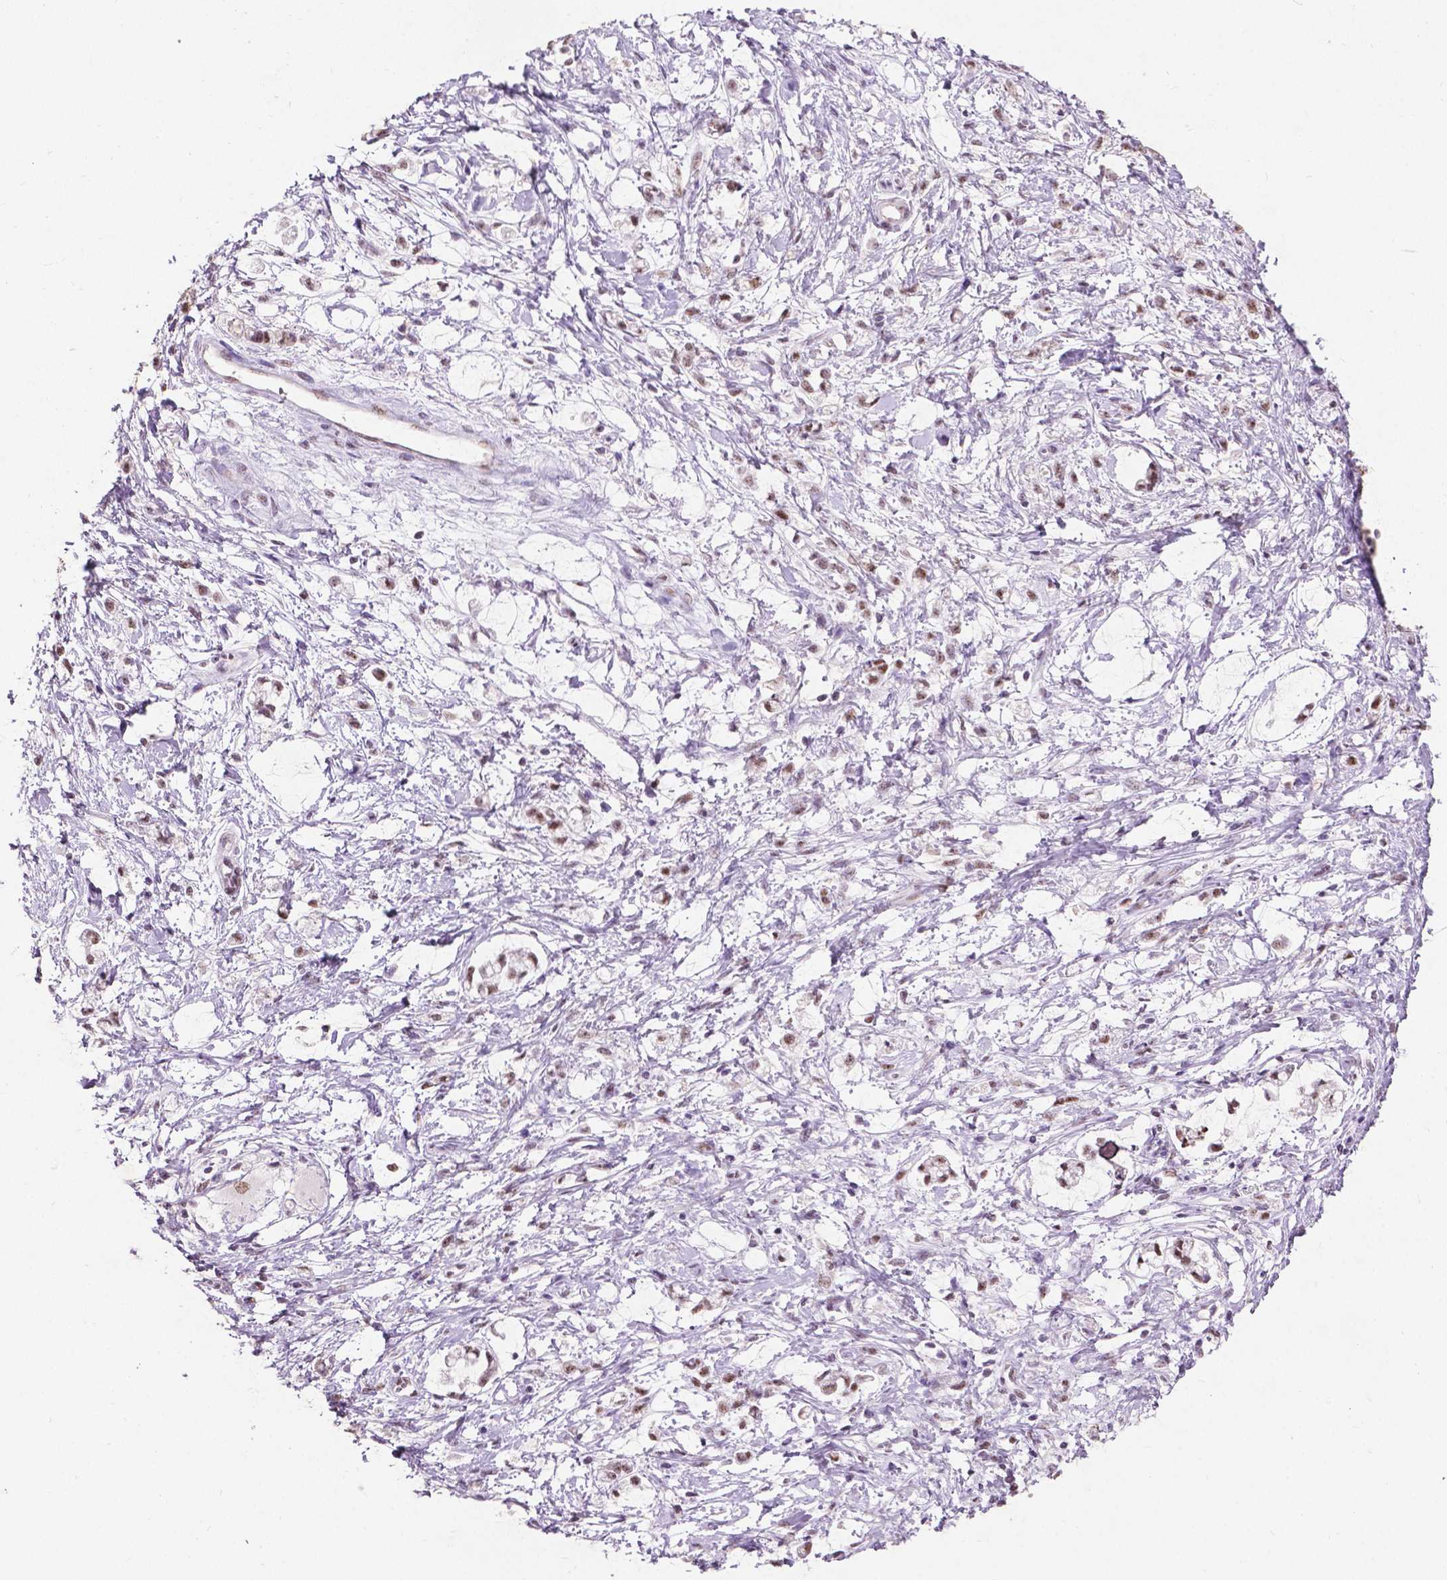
{"staining": {"intensity": "weak", "quantity": ">75%", "location": "nuclear"}, "tissue": "stomach cancer", "cell_type": "Tumor cells", "image_type": "cancer", "snomed": [{"axis": "morphology", "description": "Adenocarcinoma, NOS"}, {"axis": "topography", "description": "Stomach"}], "caption": "DAB (3,3'-diaminobenzidine) immunohistochemical staining of human adenocarcinoma (stomach) displays weak nuclear protein expression in approximately >75% of tumor cells. The staining was performed using DAB (3,3'-diaminobenzidine) to visualize the protein expression in brown, while the nuclei were stained in blue with hematoxylin (Magnification: 20x).", "gene": "COIL", "patient": {"sex": "female", "age": 60}}